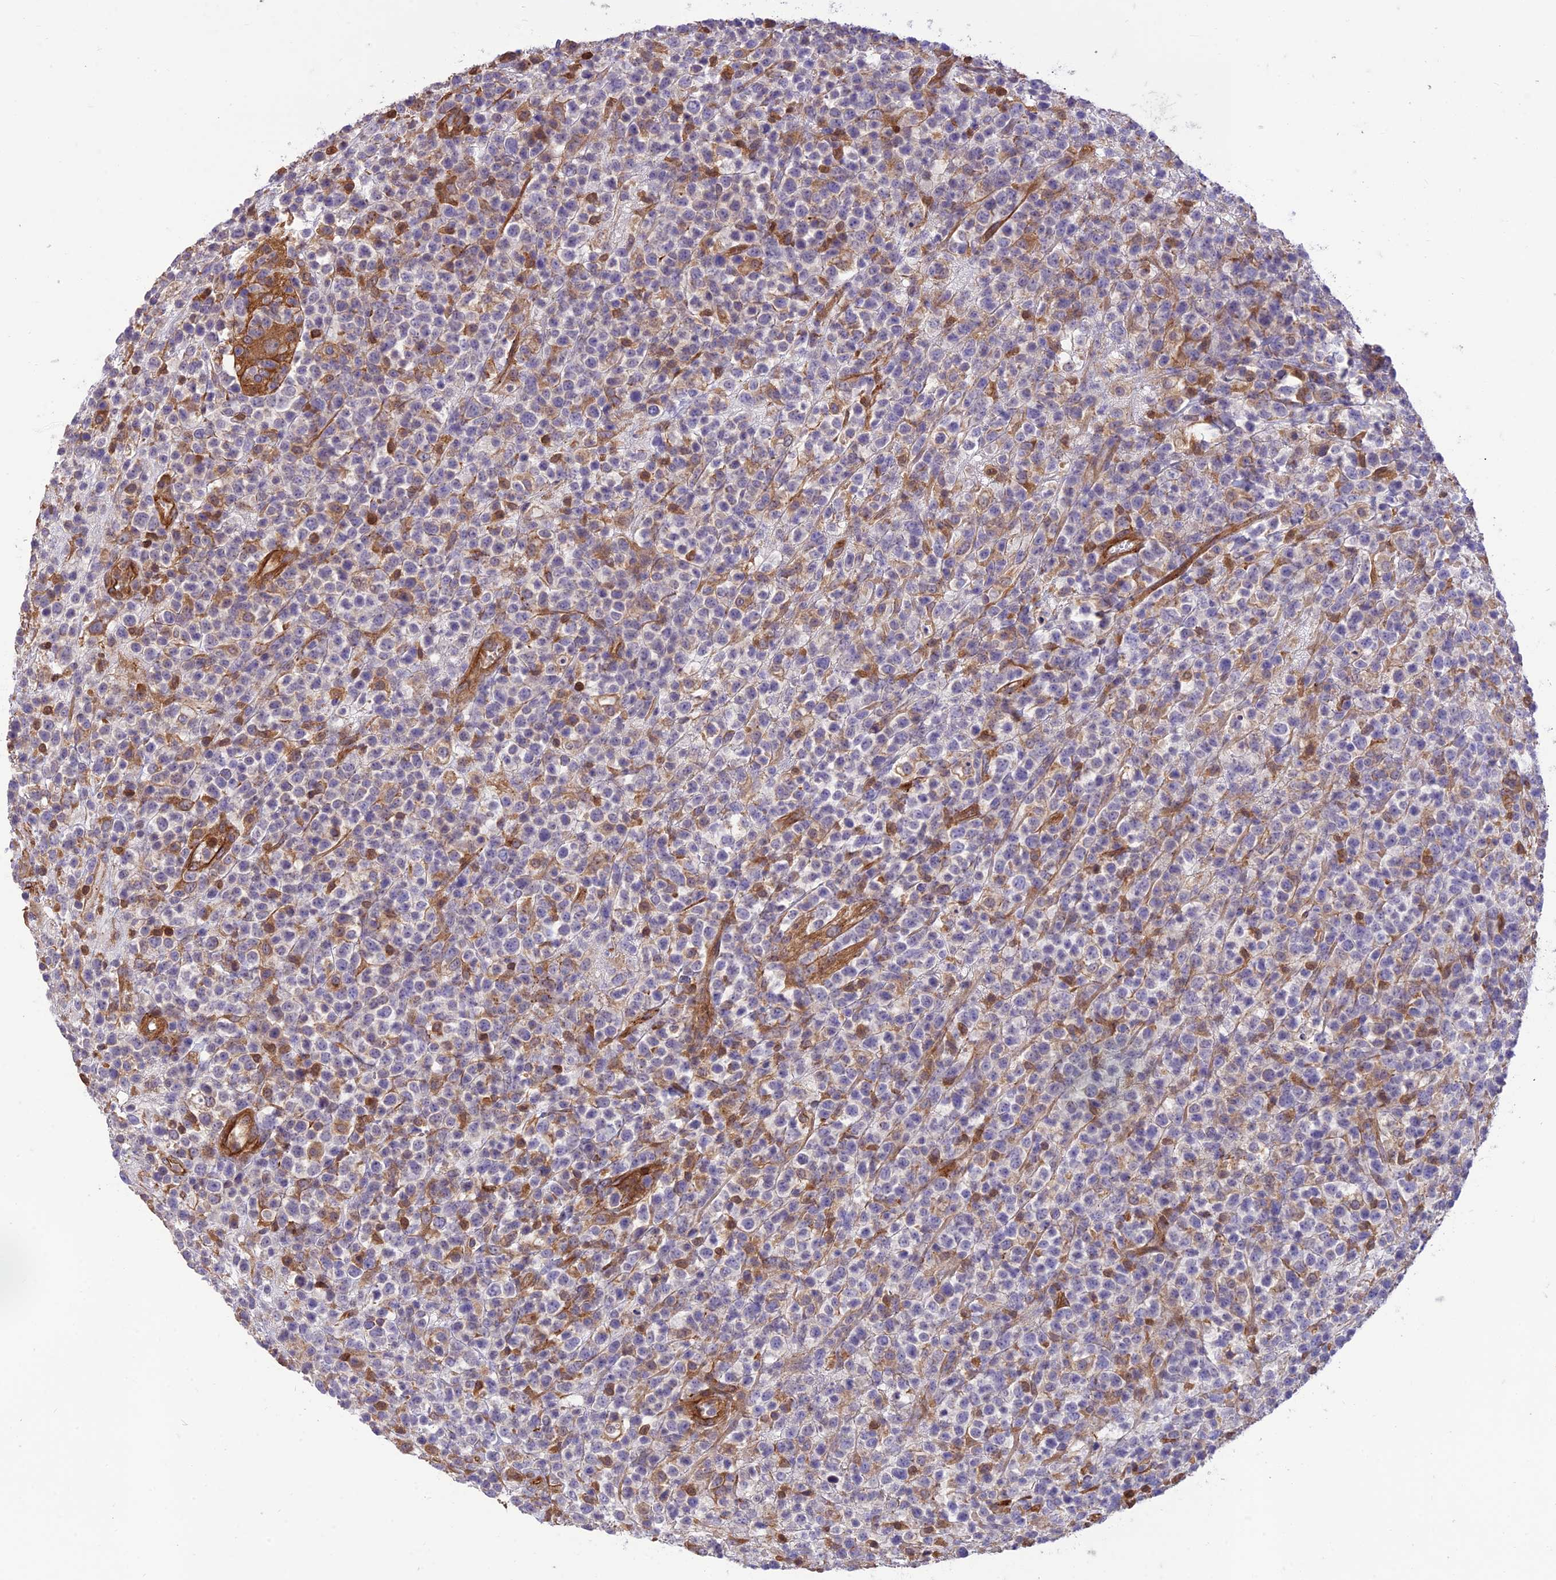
{"staining": {"intensity": "negative", "quantity": "none", "location": "none"}, "tissue": "lymphoma", "cell_type": "Tumor cells", "image_type": "cancer", "snomed": [{"axis": "morphology", "description": "Malignant lymphoma, non-Hodgkin's type, High grade"}, {"axis": "topography", "description": "Colon"}], "caption": "Malignant lymphoma, non-Hodgkin's type (high-grade) stained for a protein using immunohistochemistry exhibits no expression tumor cells.", "gene": "HPSE2", "patient": {"sex": "female", "age": 53}}